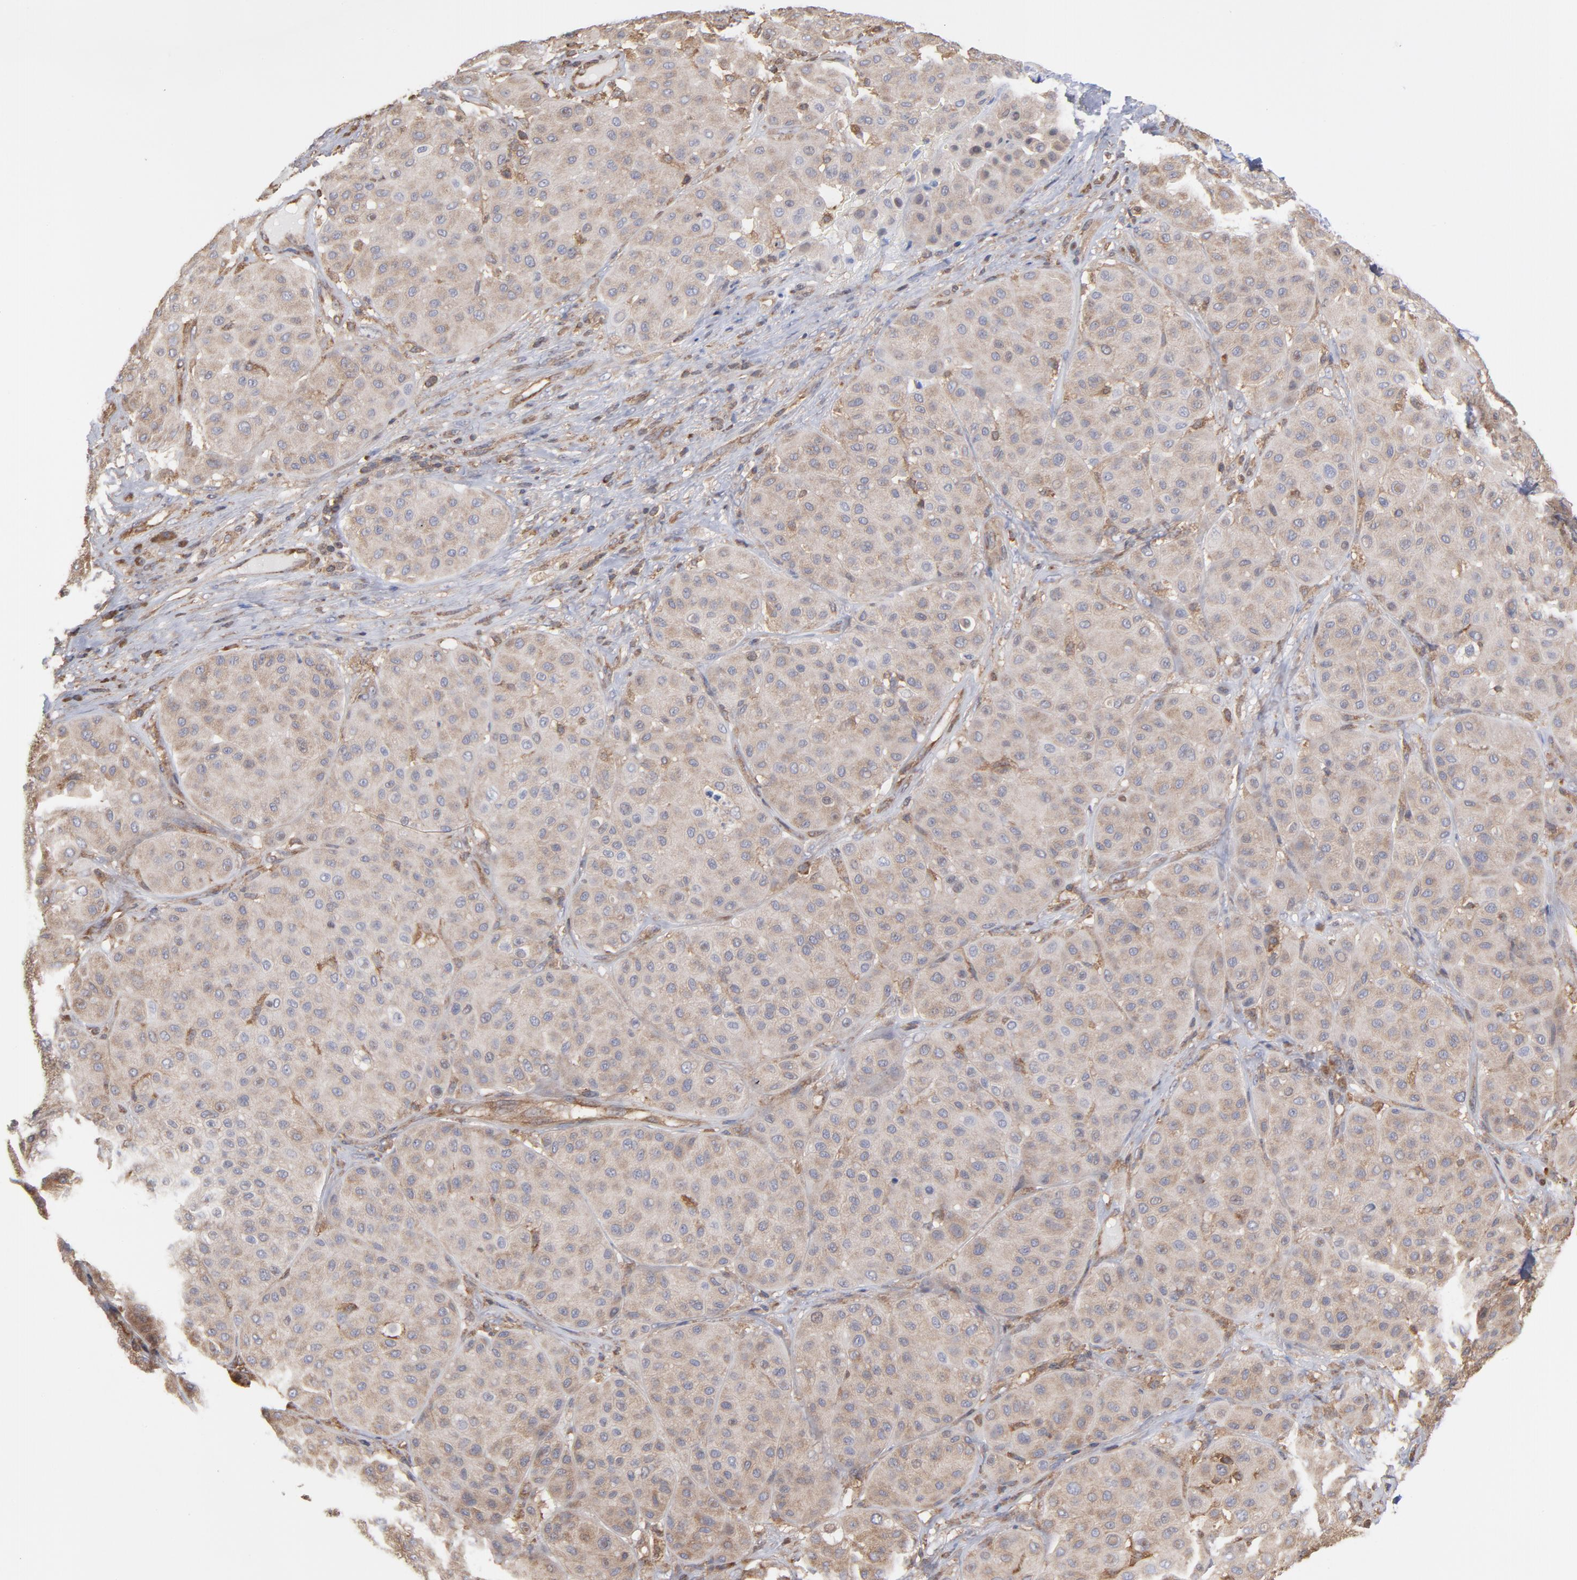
{"staining": {"intensity": "weak", "quantity": ">75%", "location": "cytoplasmic/membranous"}, "tissue": "melanoma", "cell_type": "Tumor cells", "image_type": "cancer", "snomed": [{"axis": "morphology", "description": "Normal tissue, NOS"}, {"axis": "morphology", "description": "Malignant melanoma, Metastatic site"}, {"axis": "topography", "description": "Skin"}], "caption": "DAB immunohistochemical staining of malignant melanoma (metastatic site) displays weak cytoplasmic/membranous protein expression in about >75% of tumor cells. Nuclei are stained in blue.", "gene": "MAPRE1", "patient": {"sex": "male", "age": 41}}